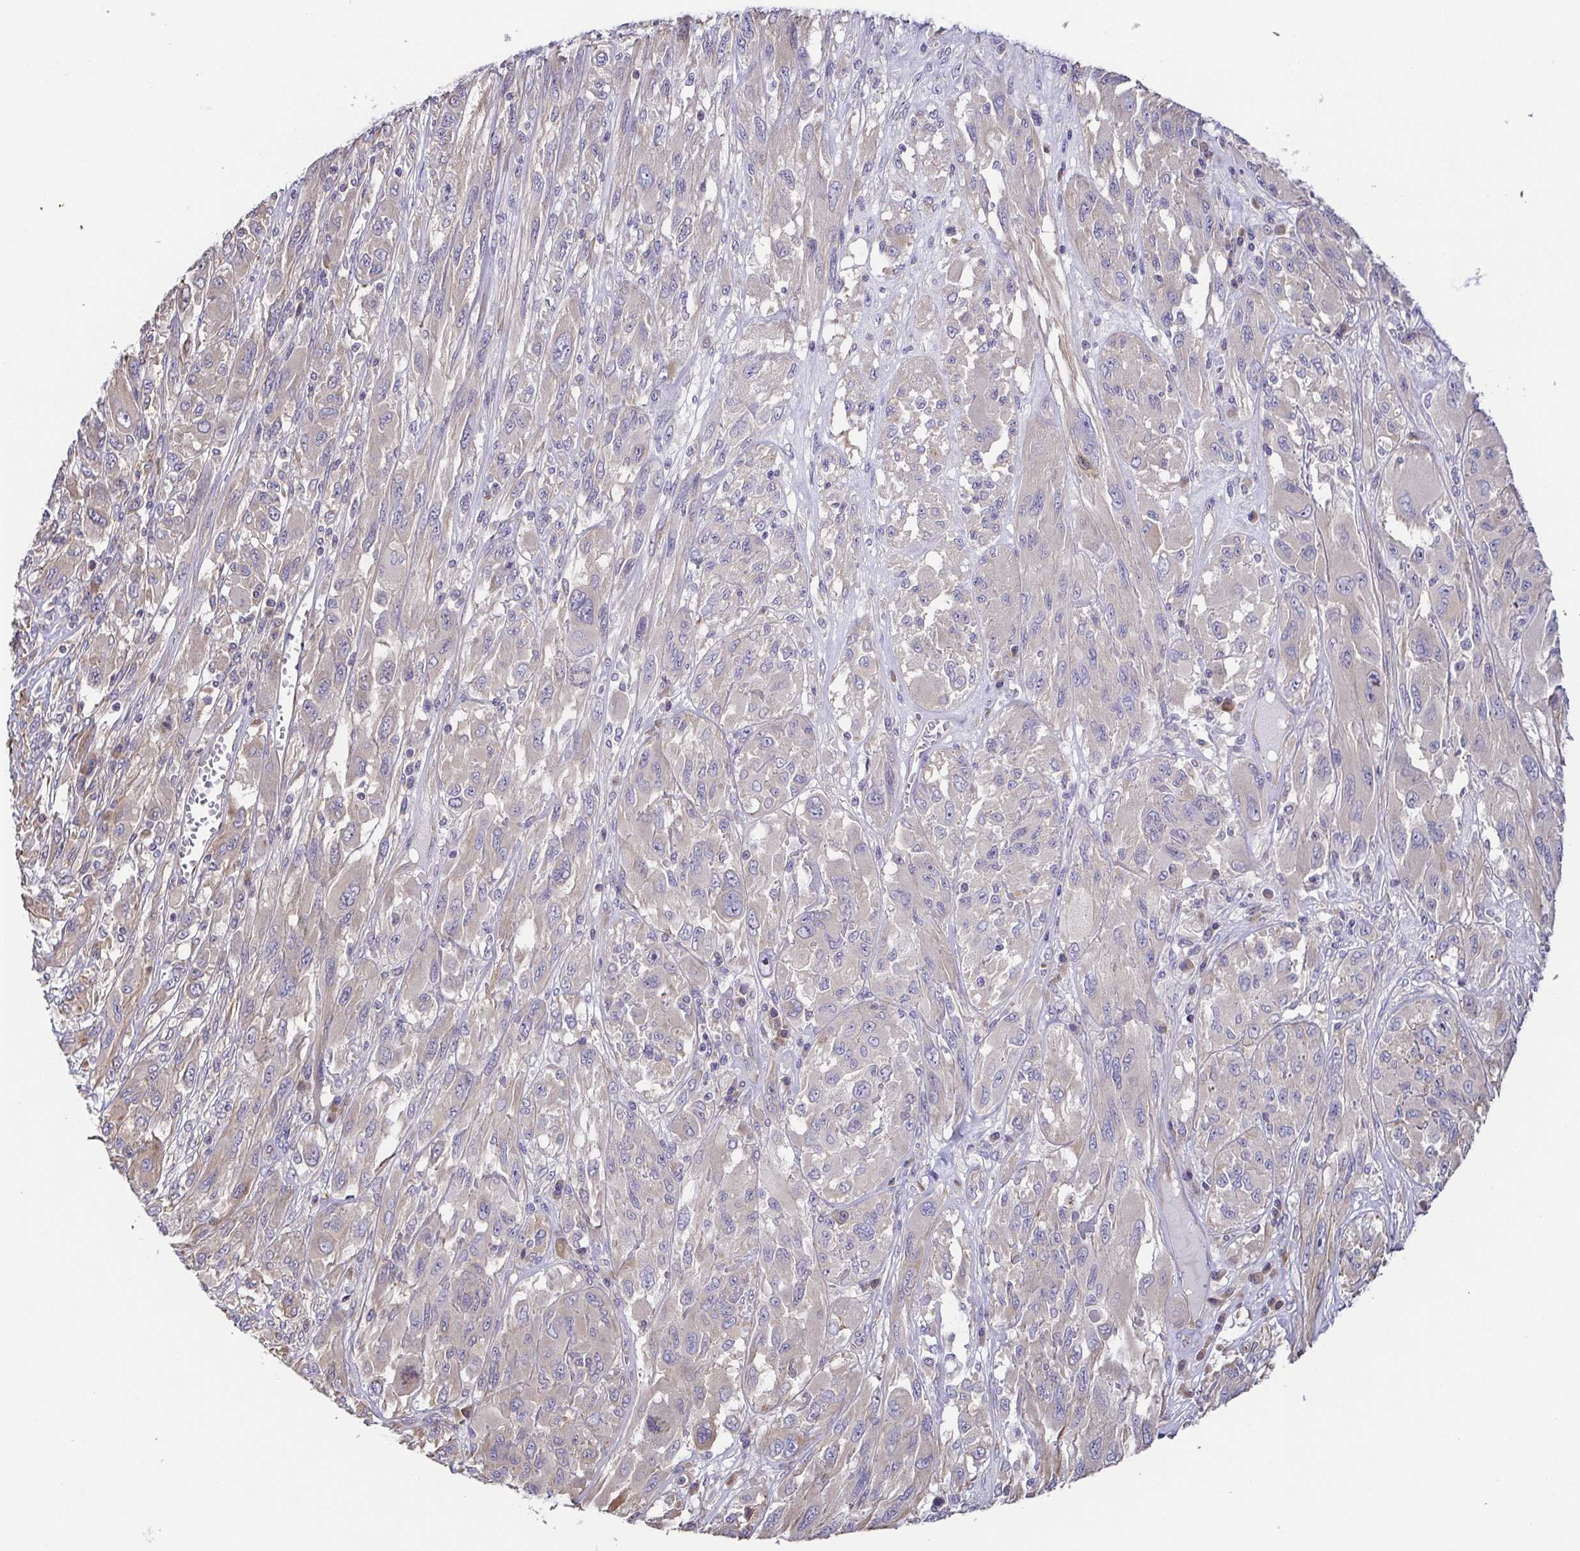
{"staining": {"intensity": "negative", "quantity": "none", "location": "none"}, "tissue": "melanoma", "cell_type": "Tumor cells", "image_type": "cancer", "snomed": [{"axis": "morphology", "description": "Malignant melanoma, NOS"}, {"axis": "topography", "description": "Skin"}], "caption": "Tumor cells show no significant expression in malignant melanoma.", "gene": "EIF3D", "patient": {"sex": "female", "age": 91}}